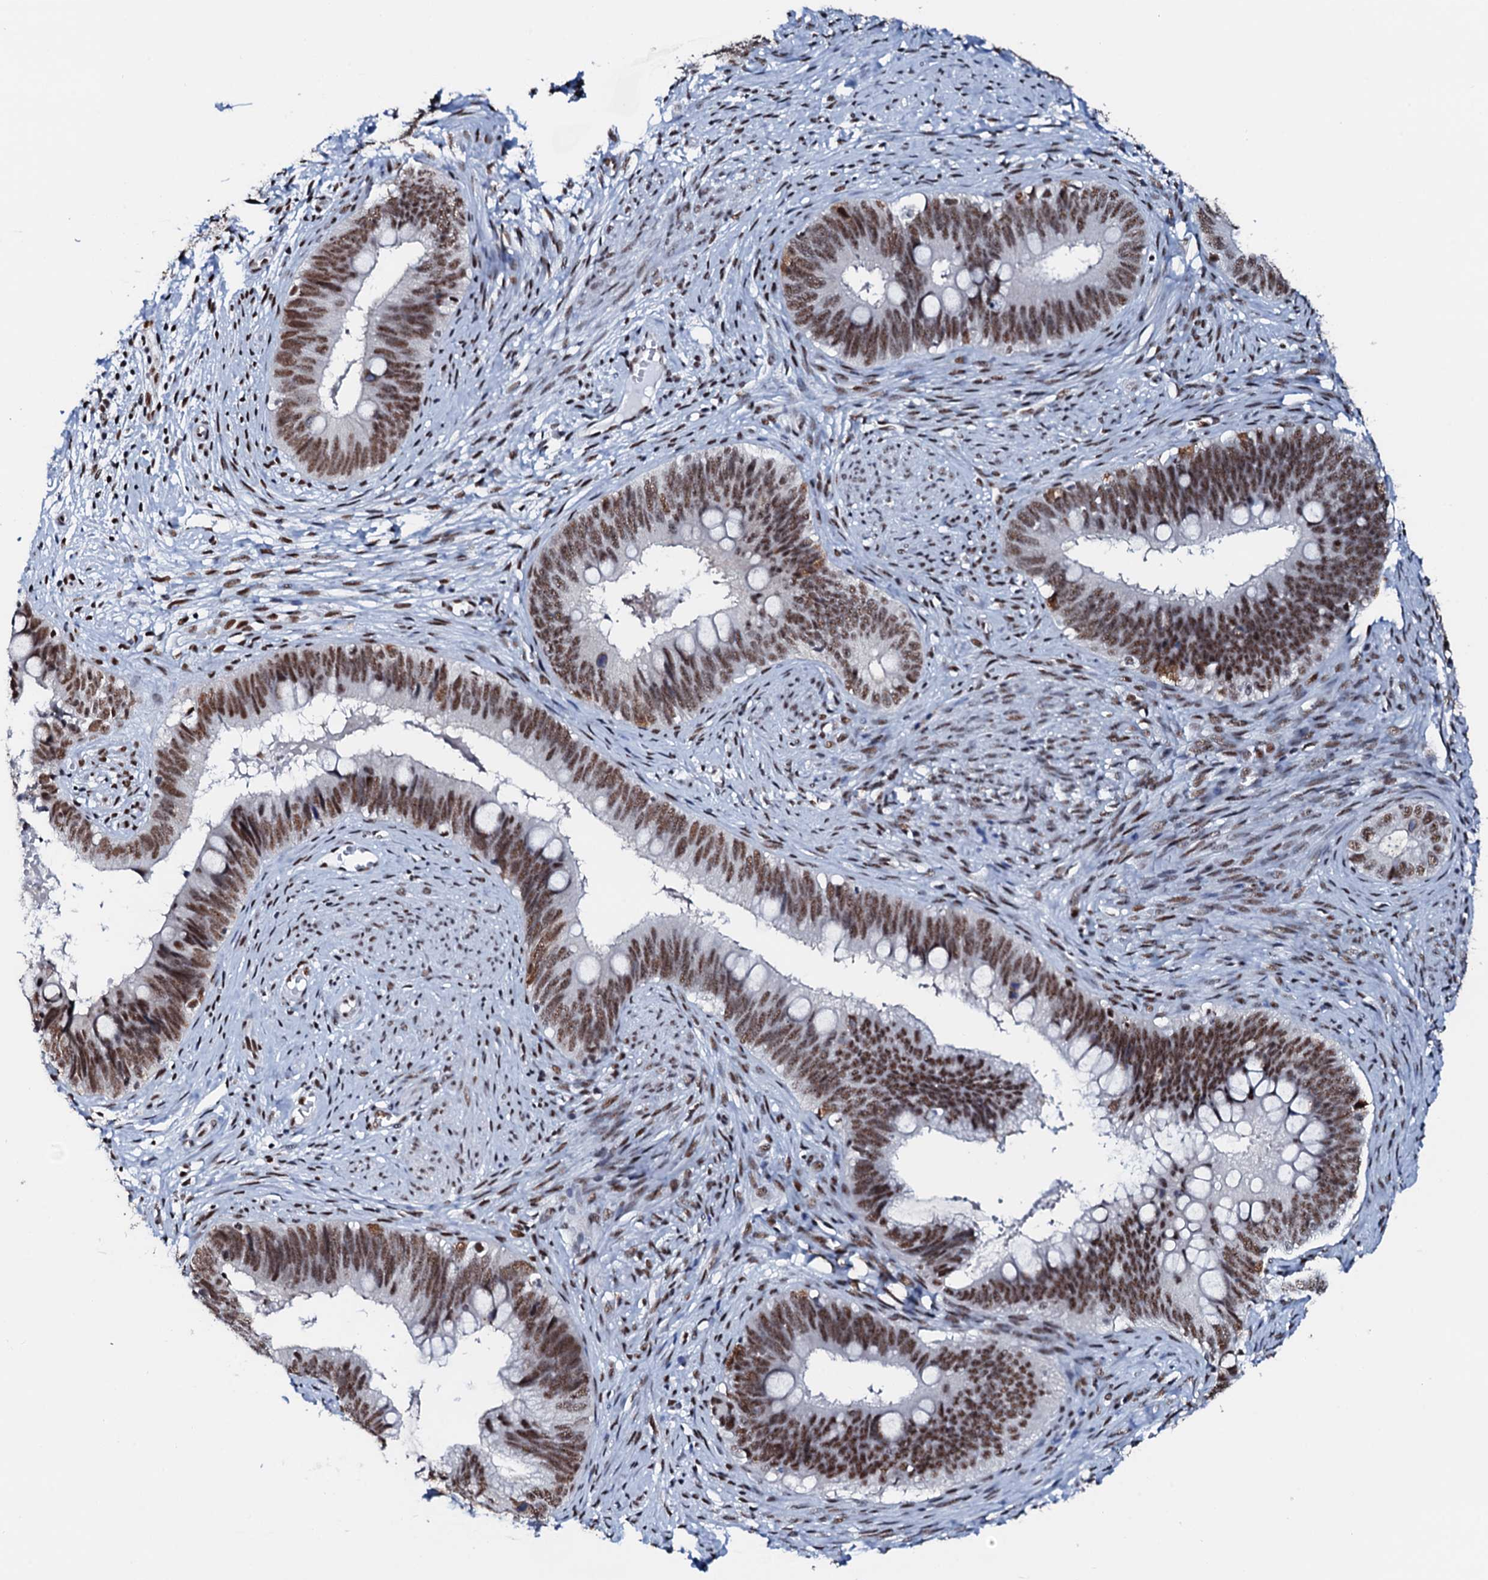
{"staining": {"intensity": "strong", "quantity": ">75%", "location": "nuclear"}, "tissue": "cervical cancer", "cell_type": "Tumor cells", "image_type": "cancer", "snomed": [{"axis": "morphology", "description": "Adenocarcinoma, NOS"}, {"axis": "topography", "description": "Cervix"}], "caption": "IHC of human cervical cancer (adenocarcinoma) displays high levels of strong nuclear staining in approximately >75% of tumor cells. Immunohistochemistry stains the protein of interest in brown and the nuclei are stained blue.", "gene": "NKAPD1", "patient": {"sex": "female", "age": 42}}